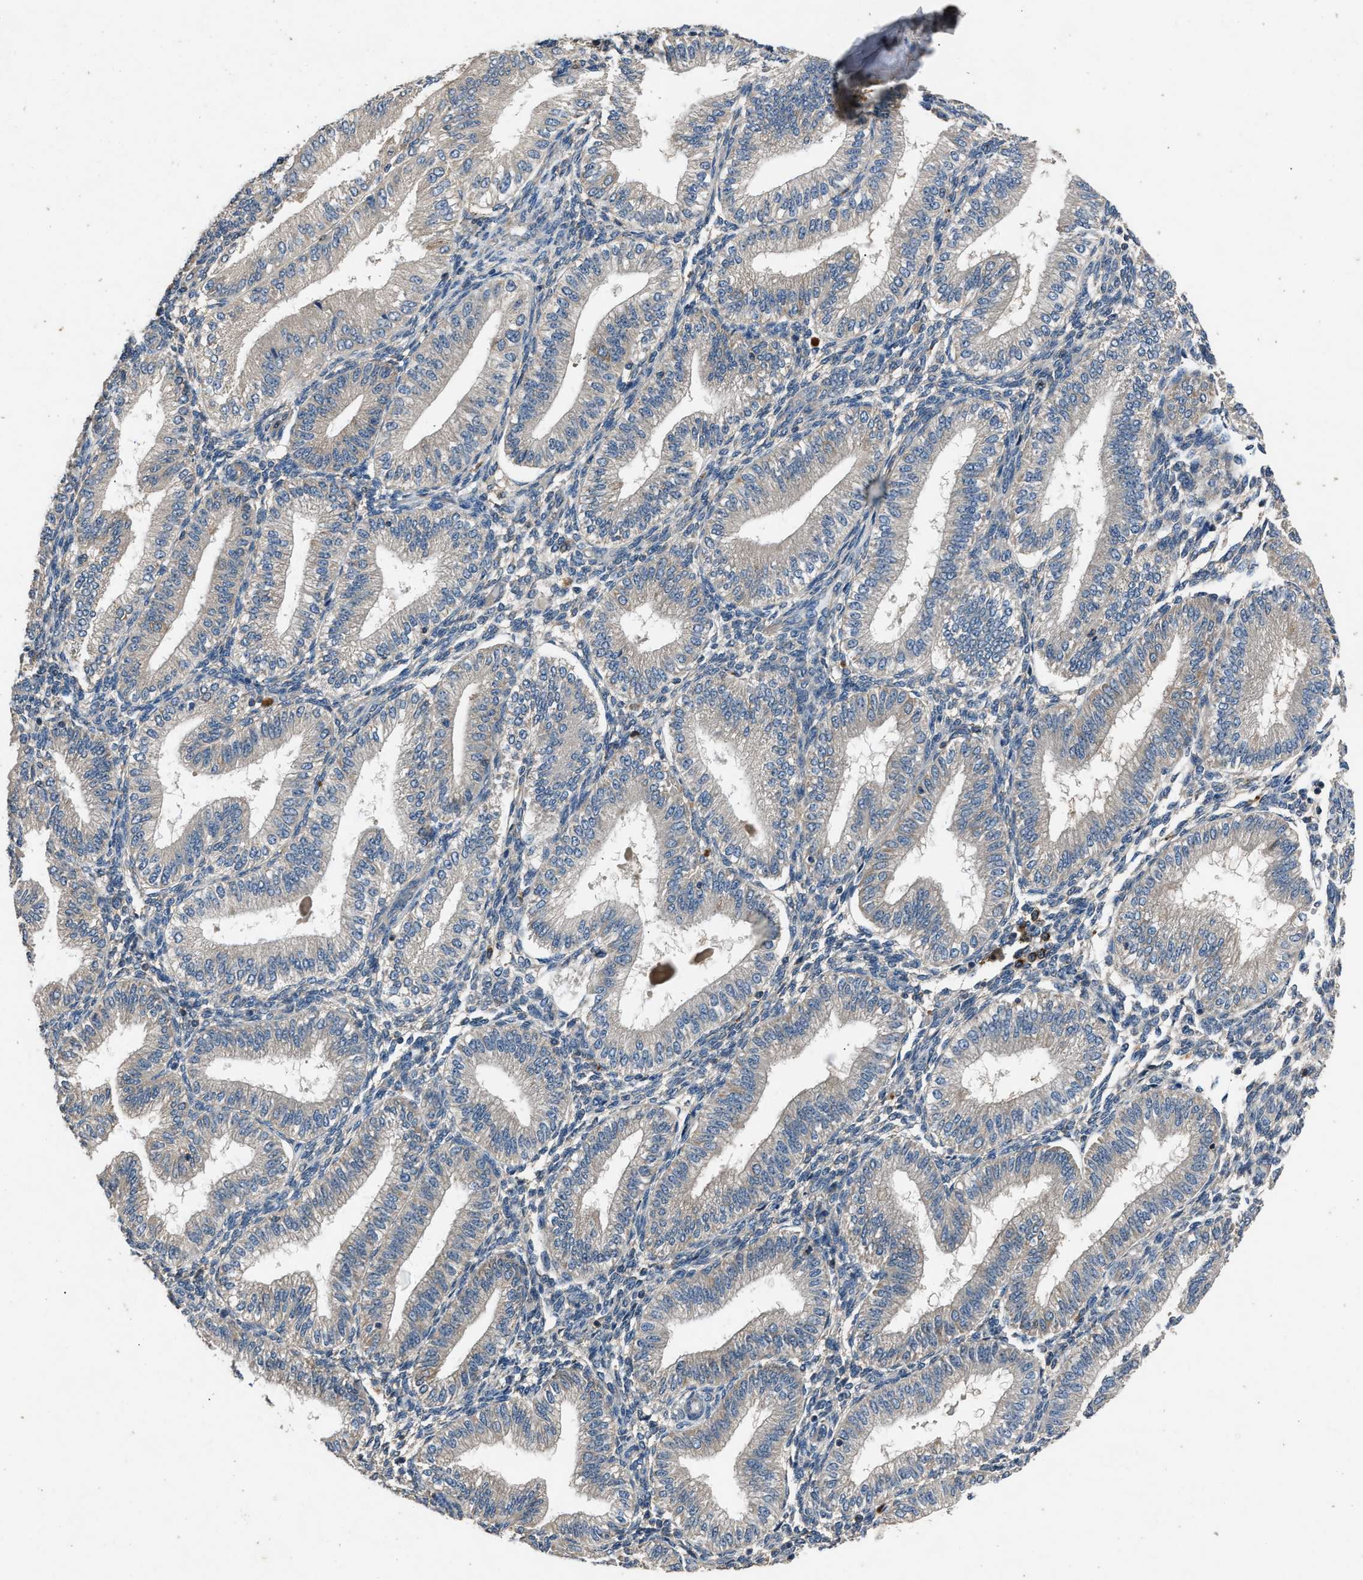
{"staining": {"intensity": "weak", "quantity": "<25%", "location": "cytoplasmic/membranous"}, "tissue": "endometrium", "cell_type": "Cells in endometrial stroma", "image_type": "normal", "snomed": [{"axis": "morphology", "description": "Normal tissue, NOS"}, {"axis": "topography", "description": "Endometrium"}], "caption": "The immunohistochemistry (IHC) photomicrograph has no significant positivity in cells in endometrial stroma of endometrium. (Stains: DAB immunohistochemistry (IHC) with hematoxylin counter stain, Microscopy: brightfield microscopy at high magnification).", "gene": "PPID", "patient": {"sex": "female", "age": 39}}